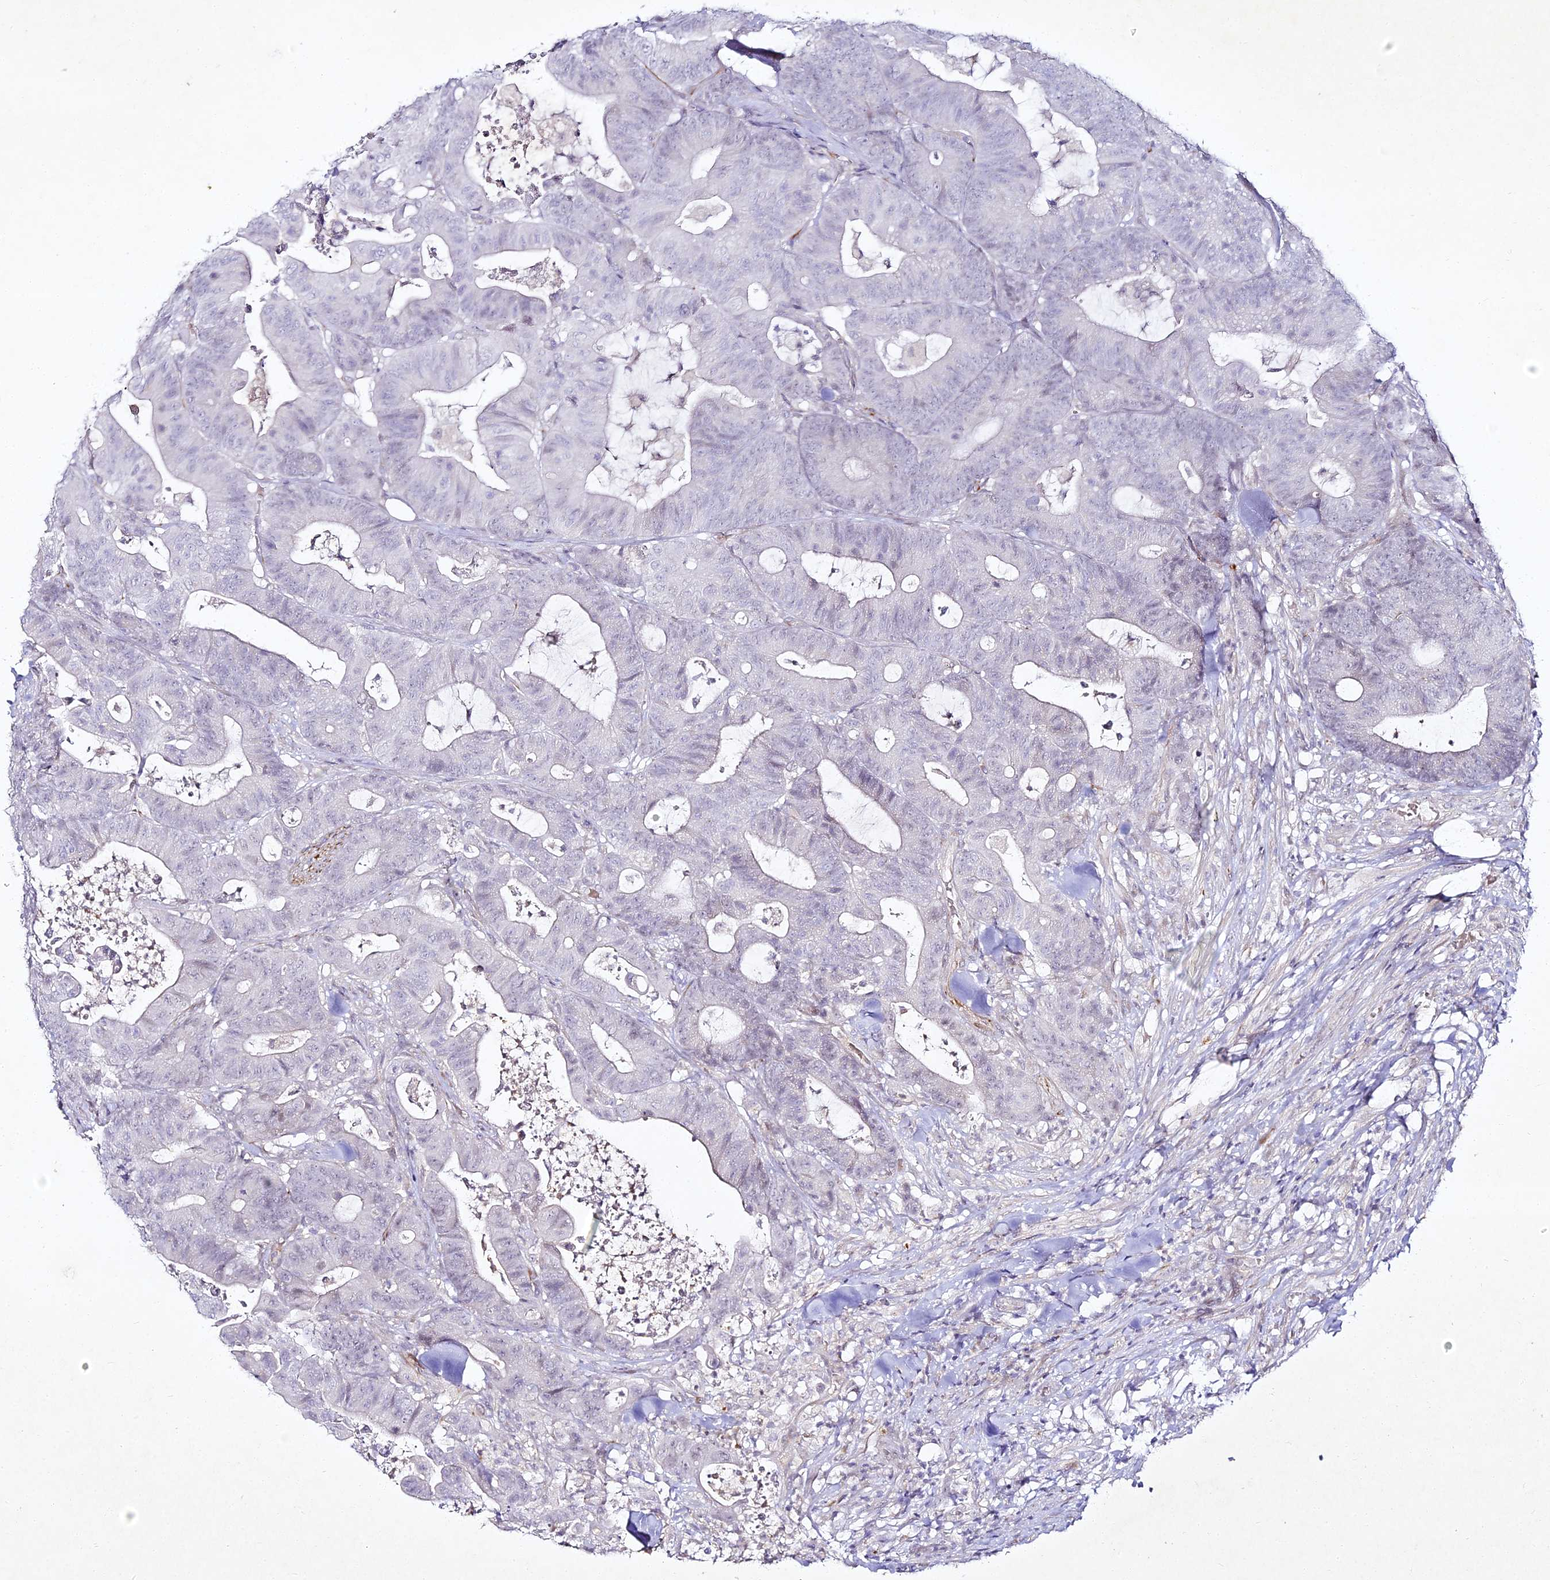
{"staining": {"intensity": "negative", "quantity": "none", "location": "none"}, "tissue": "colorectal cancer", "cell_type": "Tumor cells", "image_type": "cancer", "snomed": [{"axis": "morphology", "description": "Adenocarcinoma, NOS"}, {"axis": "topography", "description": "Colon"}], "caption": "This is an immunohistochemistry micrograph of adenocarcinoma (colorectal). There is no expression in tumor cells.", "gene": "ALPG", "patient": {"sex": "female", "age": 84}}